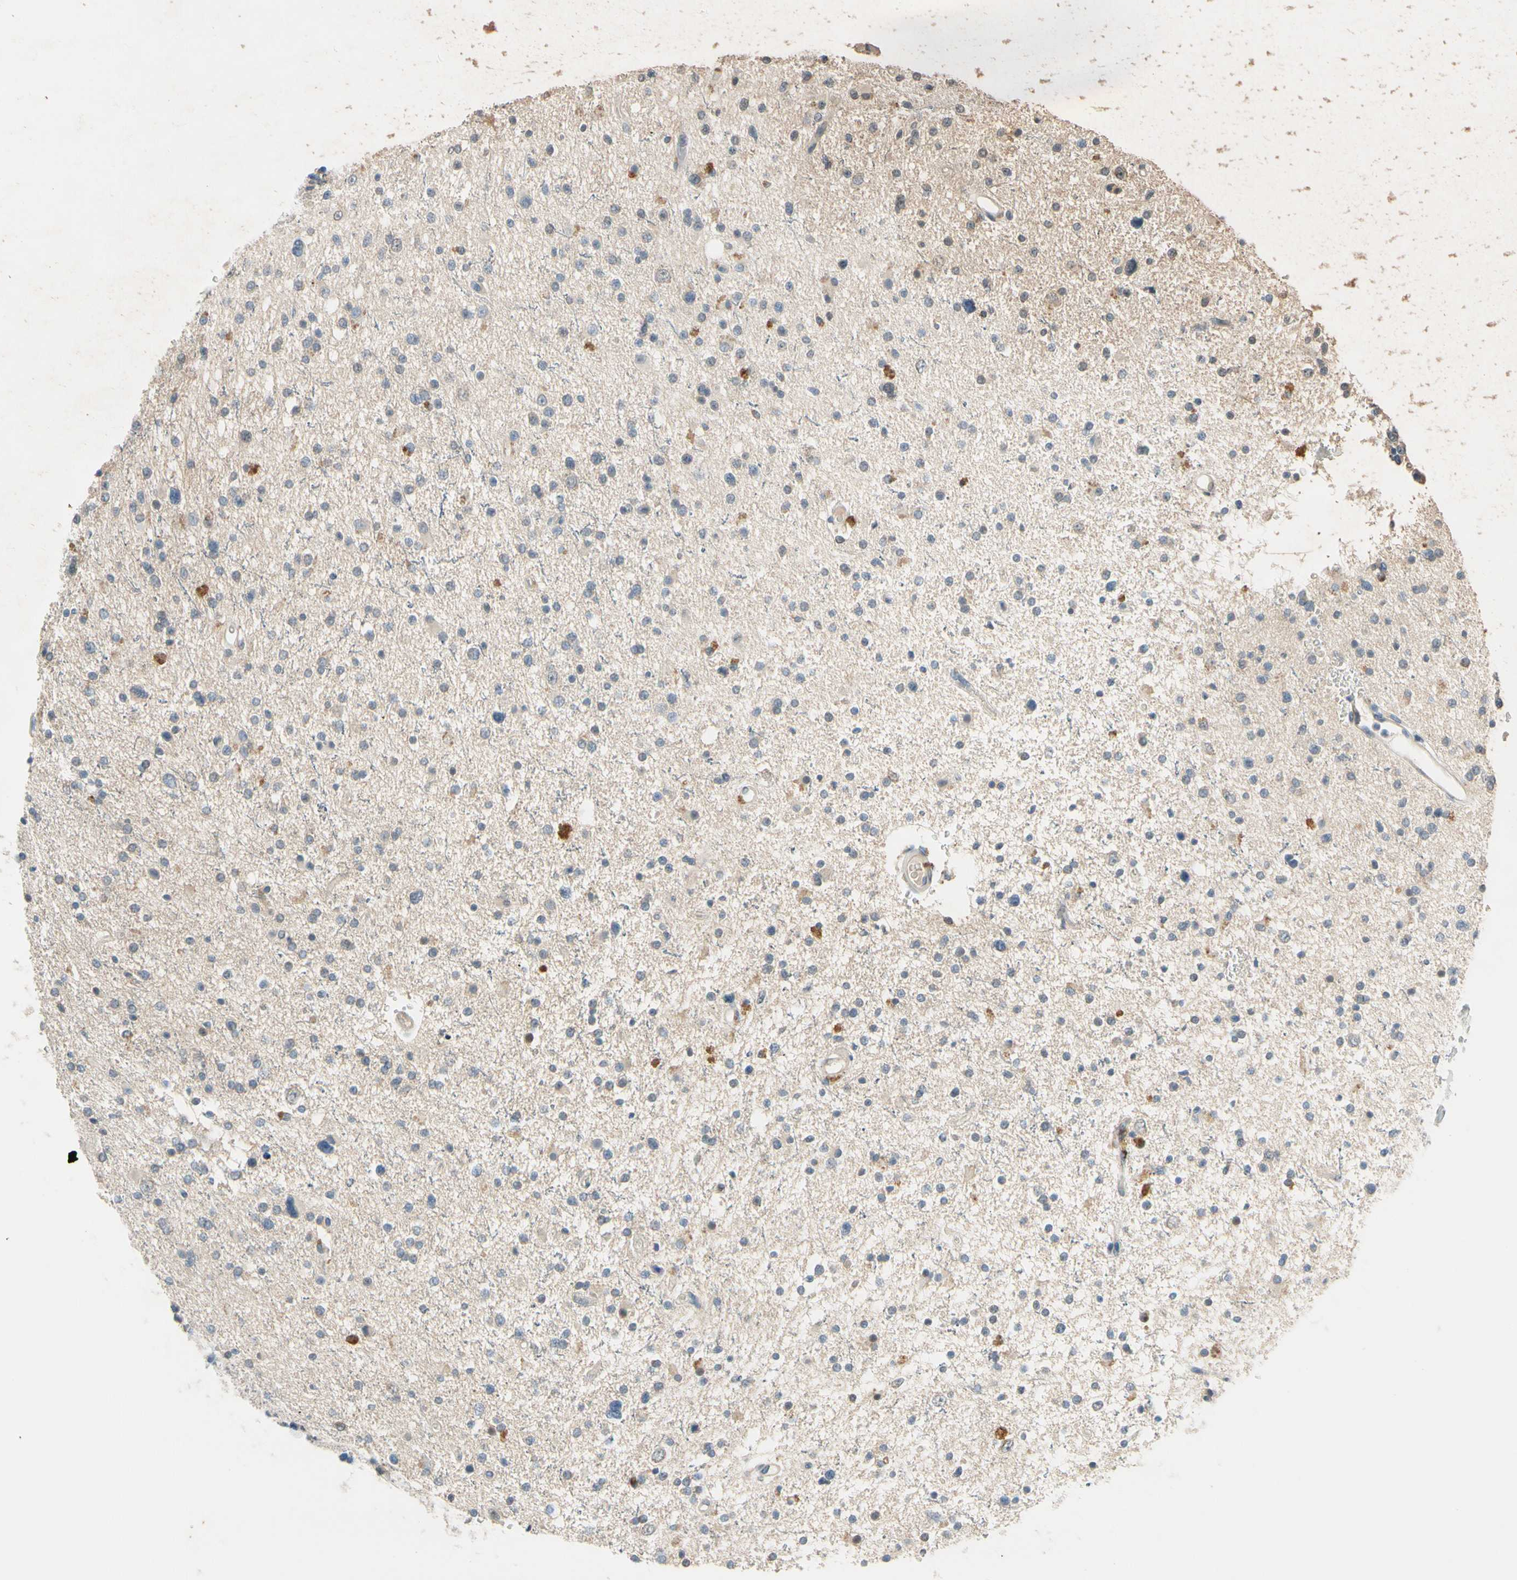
{"staining": {"intensity": "moderate", "quantity": "<25%", "location": "cytoplasmic/membranous"}, "tissue": "glioma", "cell_type": "Tumor cells", "image_type": "cancer", "snomed": [{"axis": "morphology", "description": "Glioma, malignant, High grade"}, {"axis": "topography", "description": "Brain"}], "caption": "Glioma stained with a protein marker reveals moderate staining in tumor cells.", "gene": "PIP5K1B", "patient": {"sex": "male", "age": 33}}